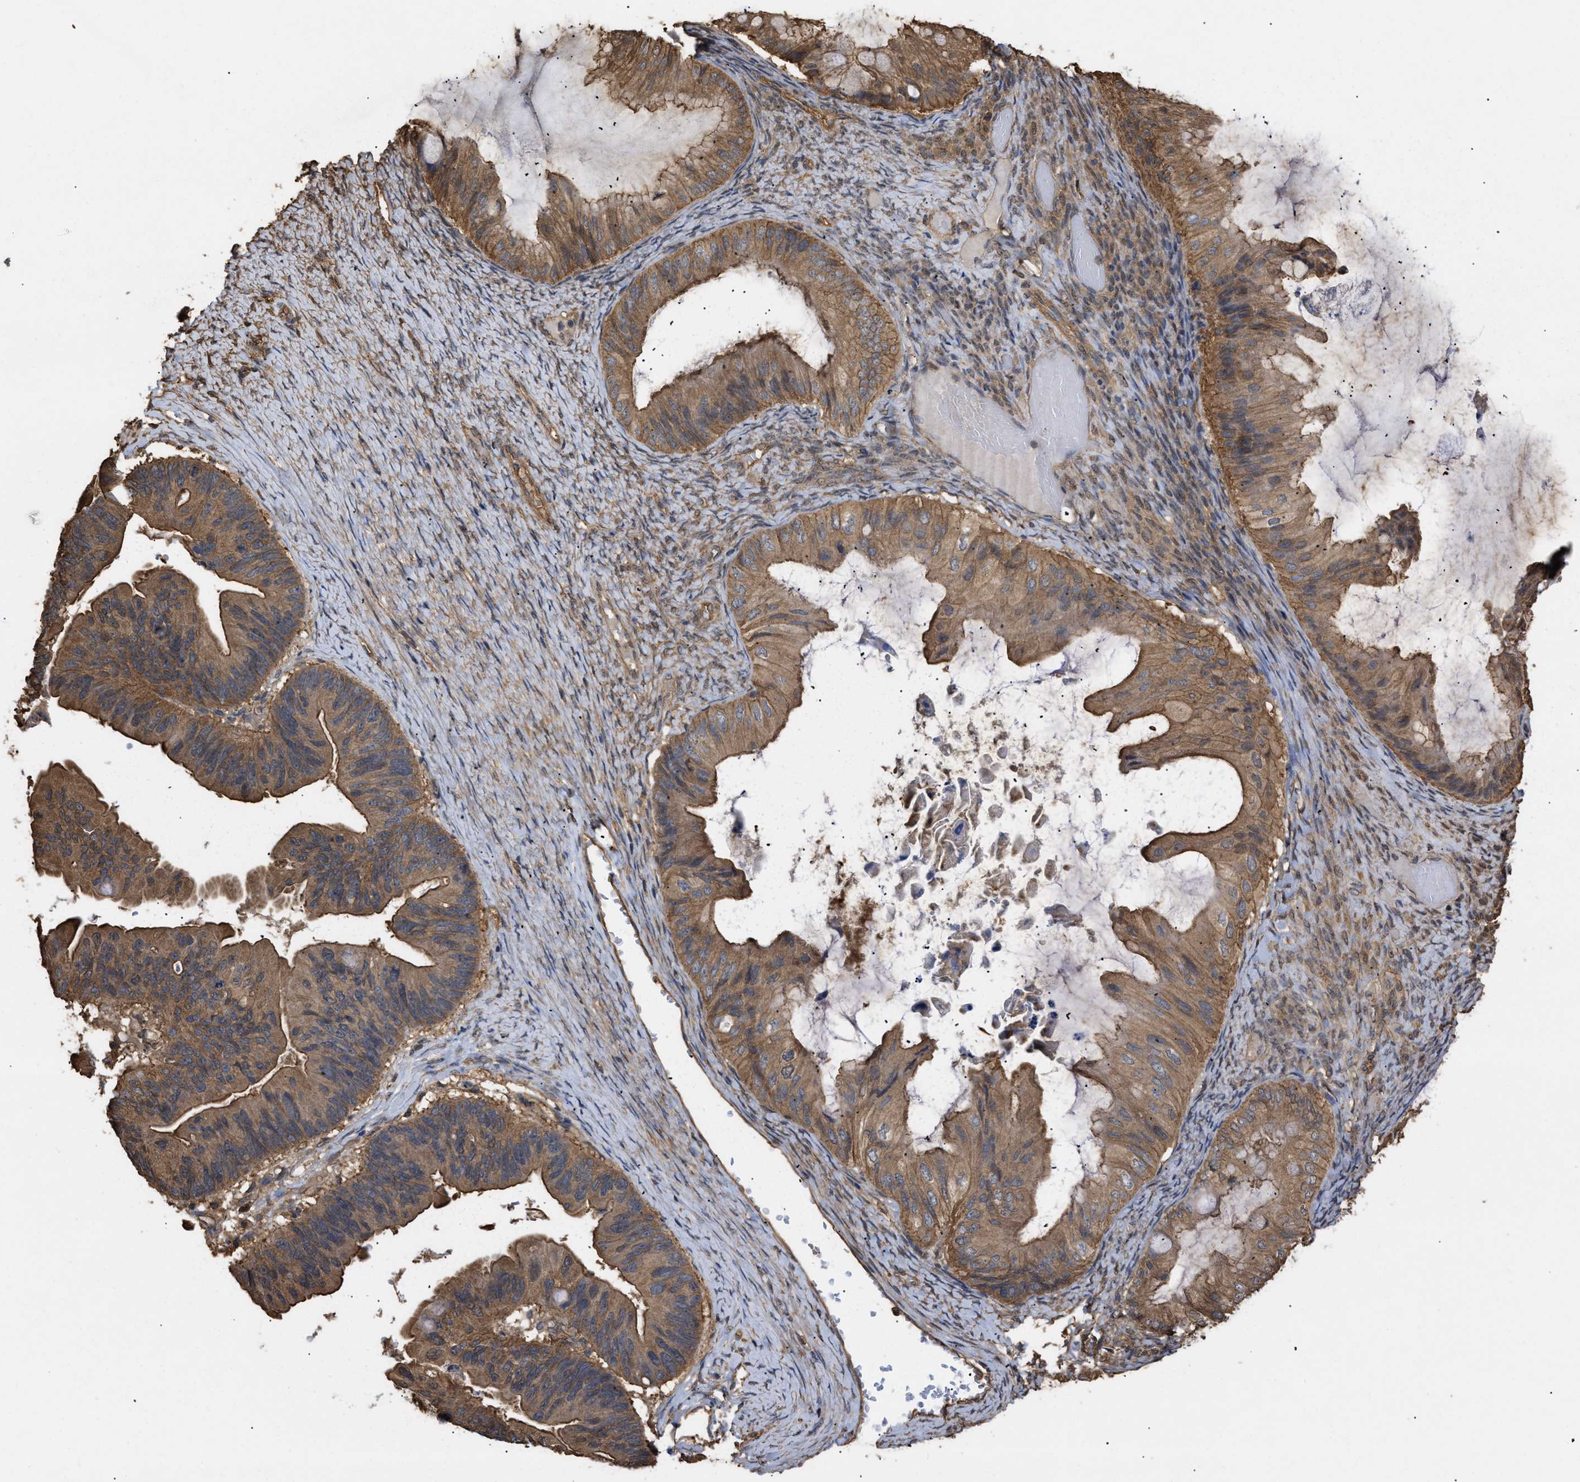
{"staining": {"intensity": "moderate", "quantity": ">75%", "location": "cytoplasmic/membranous"}, "tissue": "ovarian cancer", "cell_type": "Tumor cells", "image_type": "cancer", "snomed": [{"axis": "morphology", "description": "Cystadenocarcinoma, mucinous, NOS"}, {"axis": "topography", "description": "Ovary"}], "caption": "Immunohistochemistry of ovarian mucinous cystadenocarcinoma exhibits medium levels of moderate cytoplasmic/membranous positivity in about >75% of tumor cells. The staining was performed using DAB (3,3'-diaminobenzidine), with brown indicating positive protein expression. Nuclei are stained blue with hematoxylin.", "gene": "CALM1", "patient": {"sex": "female", "age": 61}}